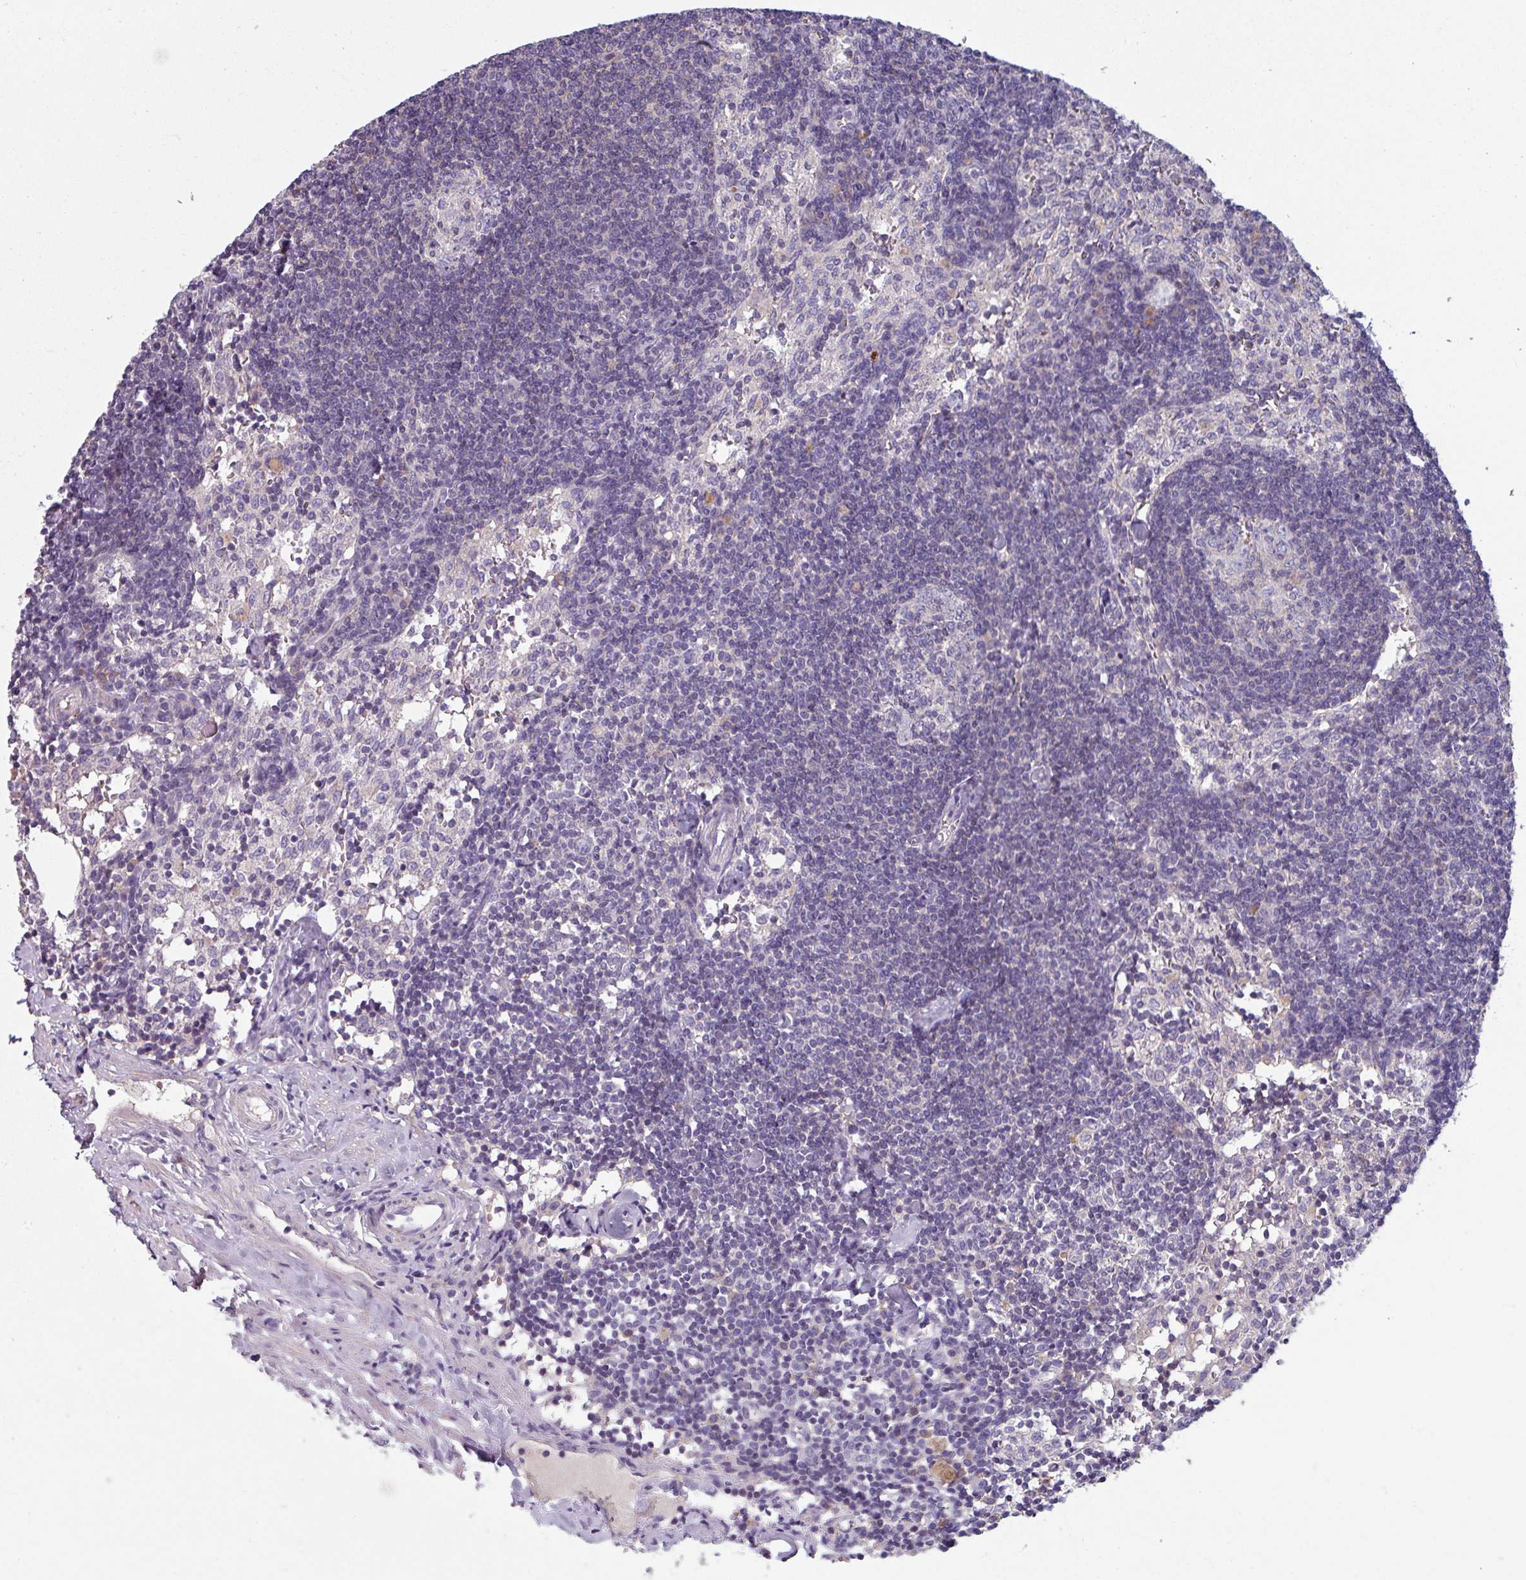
{"staining": {"intensity": "negative", "quantity": "none", "location": "none"}, "tissue": "lymph node", "cell_type": "Germinal center cells", "image_type": "normal", "snomed": [{"axis": "morphology", "description": "Normal tissue, NOS"}, {"axis": "topography", "description": "Lymph node"}], "caption": "This is an immunohistochemistry (IHC) histopathology image of normal human lymph node. There is no staining in germinal center cells.", "gene": "TMEM132A", "patient": {"sex": "female", "age": 52}}